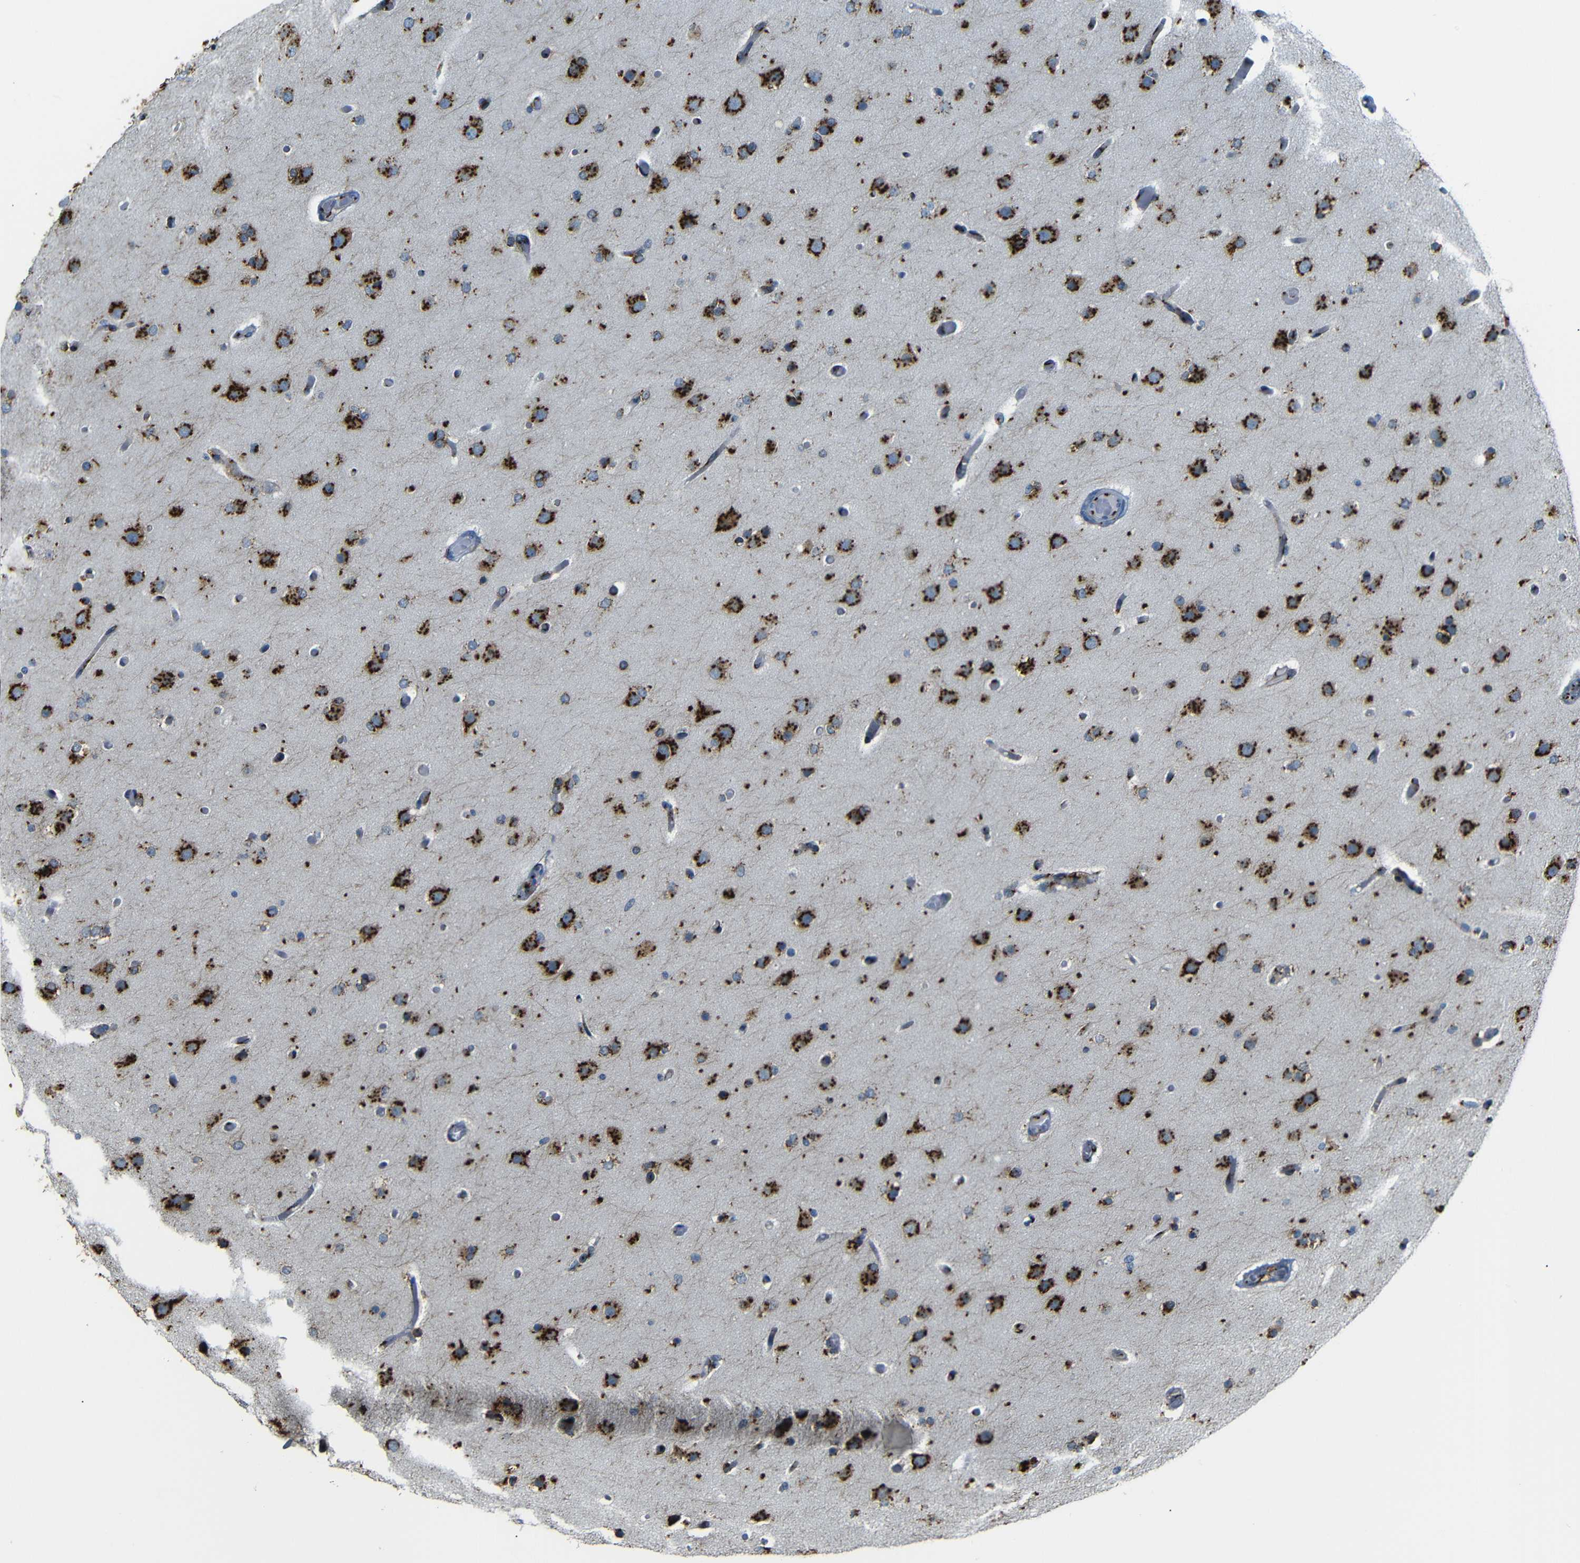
{"staining": {"intensity": "strong", "quantity": ">75%", "location": "cytoplasmic/membranous"}, "tissue": "glioma", "cell_type": "Tumor cells", "image_type": "cancer", "snomed": [{"axis": "morphology", "description": "Glioma, malignant, High grade"}, {"axis": "topography", "description": "Cerebral cortex"}], "caption": "High-magnification brightfield microscopy of malignant high-grade glioma stained with DAB (brown) and counterstained with hematoxylin (blue). tumor cells exhibit strong cytoplasmic/membranous staining is seen in about>75% of cells.", "gene": "TGOLN2", "patient": {"sex": "female", "age": 36}}